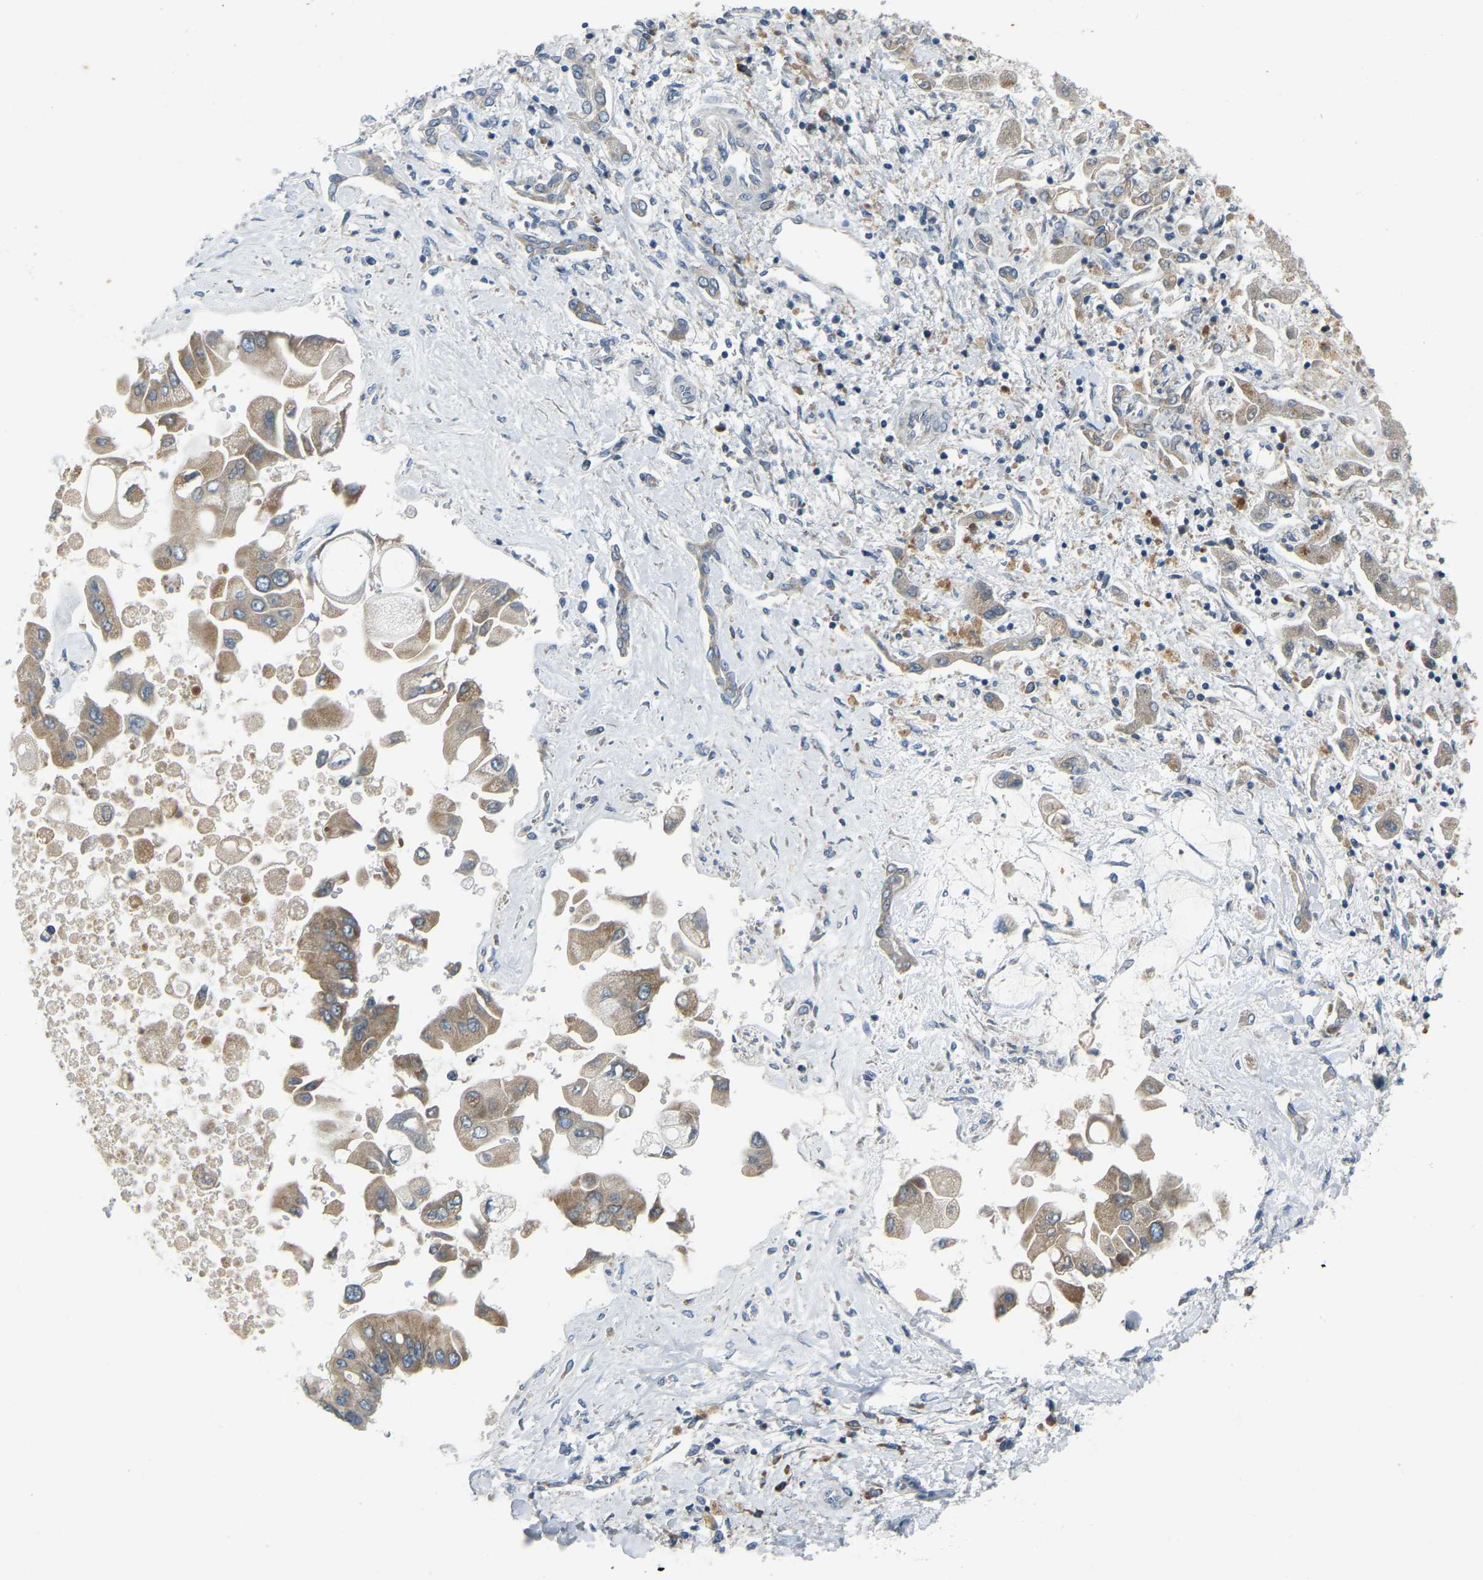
{"staining": {"intensity": "moderate", "quantity": ">75%", "location": "cytoplasmic/membranous"}, "tissue": "liver cancer", "cell_type": "Tumor cells", "image_type": "cancer", "snomed": [{"axis": "morphology", "description": "Cholangiocarcinoma"}, {"axis": "topography", "description": "Liver"}], "caption": "Immunohistochemical staining of liver cholangiocarcinoma reveals medium levels of moderate cytoplasmic/membranous staining in approximately >75% of tumor cells. (IHC, brightfield microscopy, high magnification).", "gene": "PARL", "patient": {"sex": "male", "age": 50}}